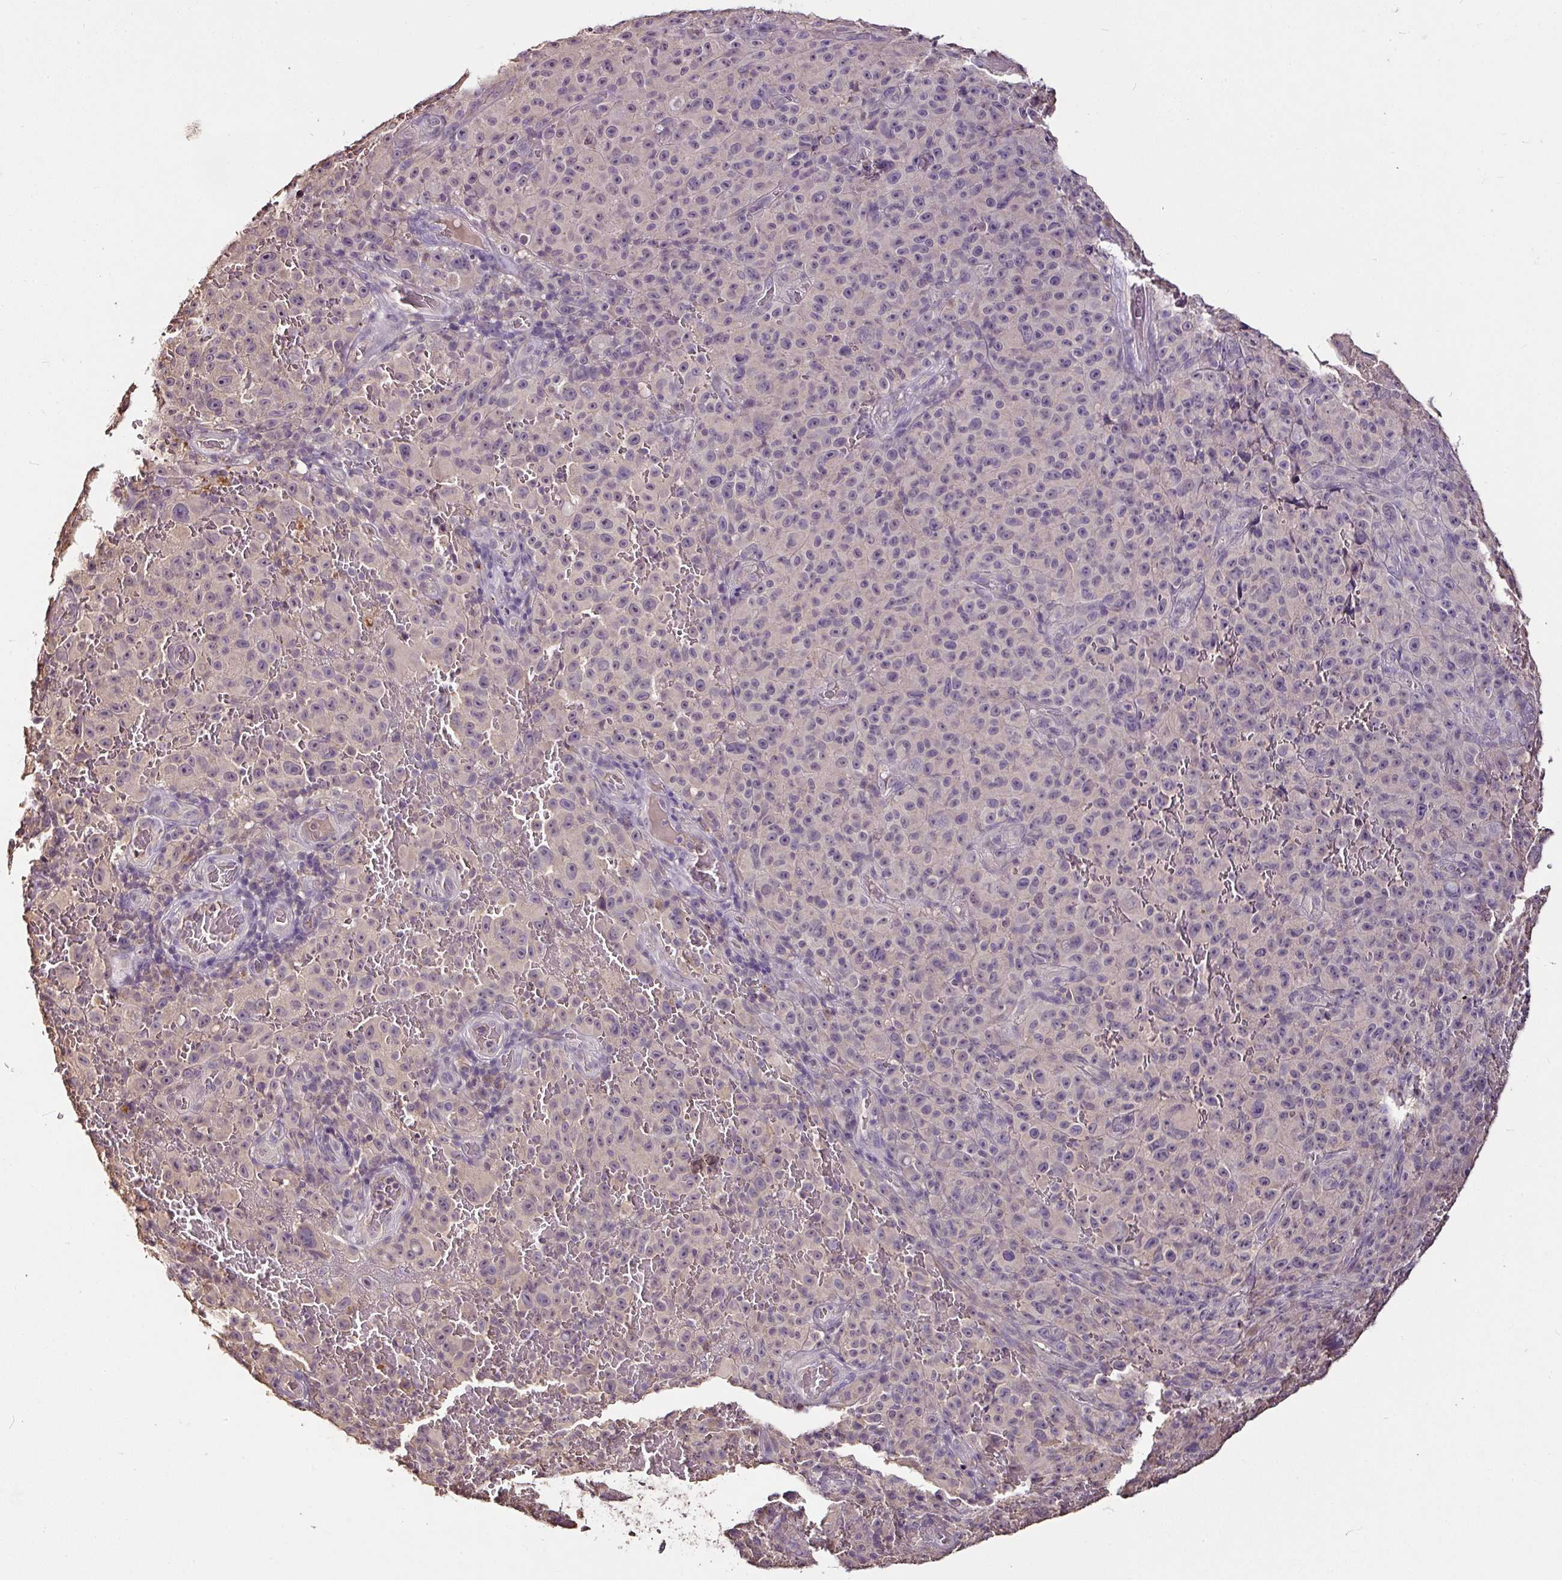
{"staining": {"intensity": "negative", "quantity": "none", "location": "none"}, "tissue": "melanoma", "cell_type": "Tumor cells", "image_type": "cancer", "snomed": [{"axis": "morphology", "description": "Malignant melanoma, NOS"}, {"axis": "topography", "description": "Skin"}], "caption": "A histopathology image of melanoma stained for a protein demonstrates no brown staining in tumor cells. (DAB immunohistochemistry with hematoxylin counter stain).", "gene": "RPL38", "patient": {"sex": "female", "age": 82}}